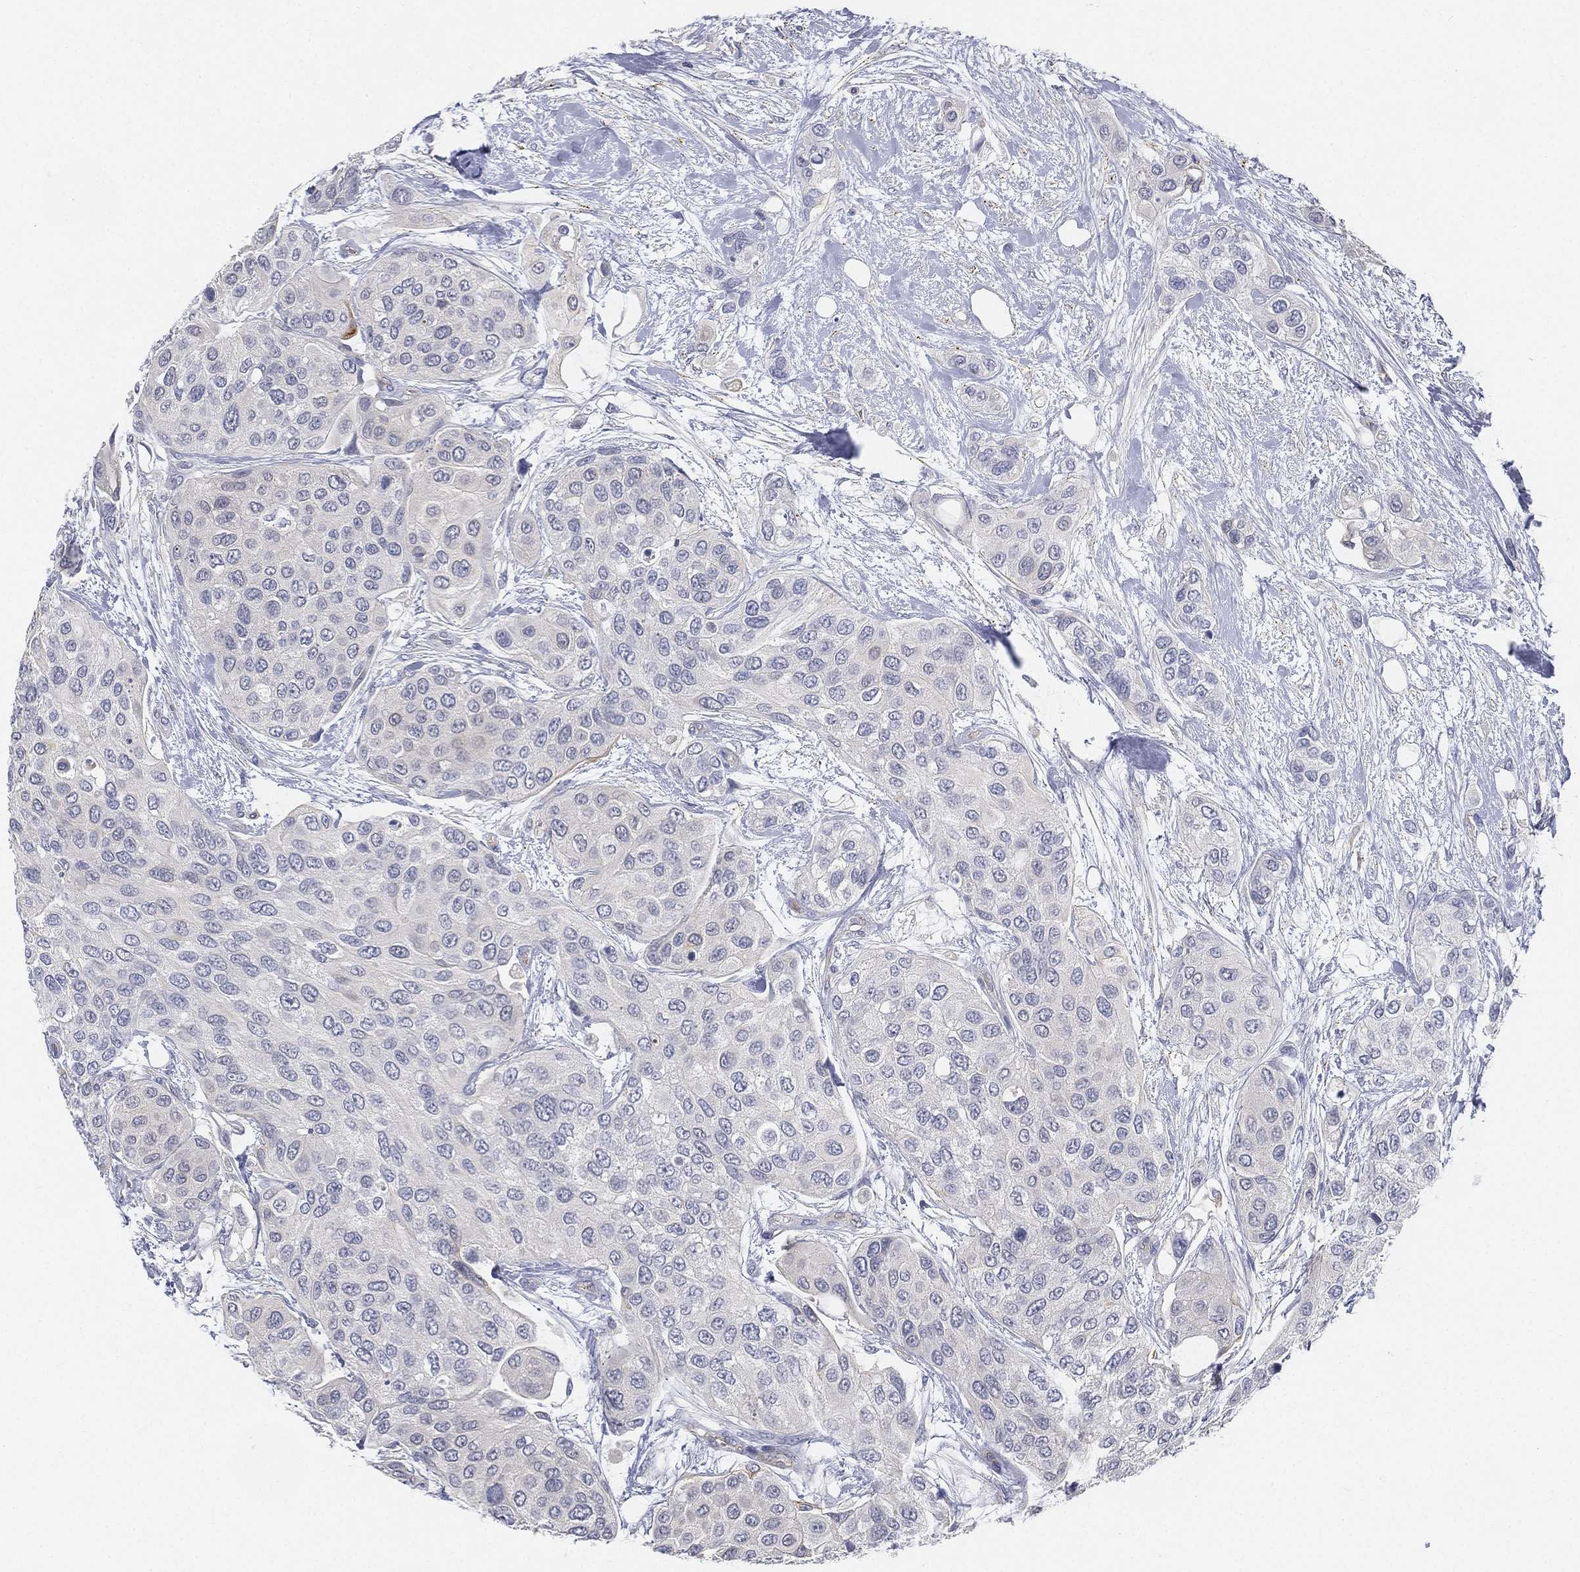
{"staining": {"intensity": "negative", "quantity": "none", "location": "none"}, "tissue": "urothelial cancer", "cell_type": "Tumor cells", "image_type": "cancer", "snomed": [{"axis": "morphology", "description": "Urothelial carcinoma, High grade"}, {"axis": "topography", "description": "Urinary bladder"}], "caption": "Immunohistochemistry image of human urothelial carcinoma (high-grade) stained for a protein (brown), which demonstrates no expression in tumor cells.", "gene": "C5orf46", "patient": {"sex": "male", "age": 77}}